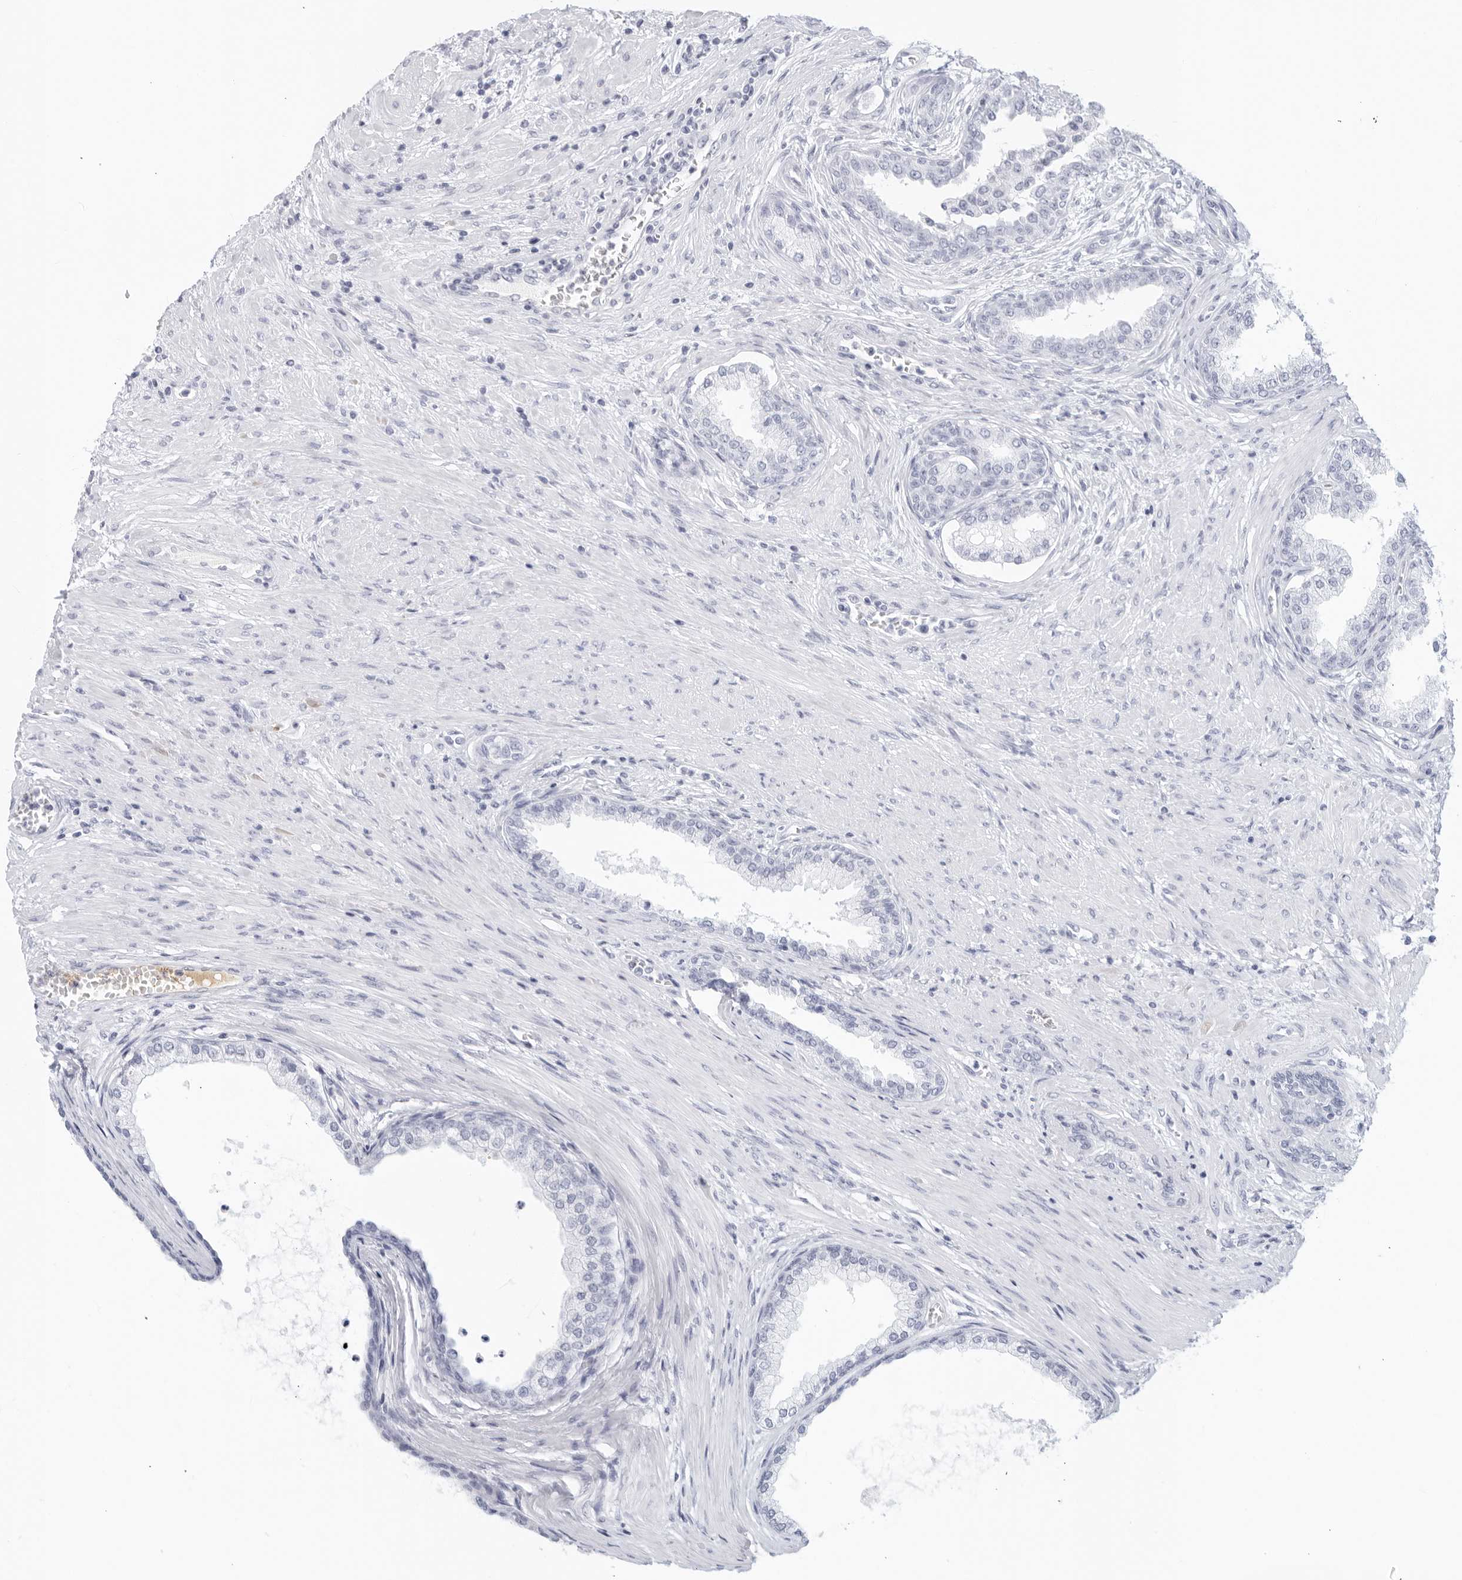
{"staining": {"intensity": "negative", "quantity": "none", "location": "none"}, "tissue": "prostate cancer", "cell_type": "Tumor cells", "image_type": "cancer", "snomed": [{"axis": "morphology", "description": "Normal tissue, NOS"}, {"axis": "morphology", "description": "Adenocarcinoma, Low grade"}, {"axis": "topography", "description": "Prostate"}, {"axis": "topography", "description": "Peripheral nerve tissue"}], "caption": "Immunohistochemistry histopathology image of neoplastic tissue: human prostate adenocarcinoma (low-grade) stained with DAB demonstrates no significant protein staining in tumor cells. The staining was performed using DAB to visualize the protein expression in brown, while the nuclei were stained in blue with hematoxylin (Magnification: 20x).", "gene": "FGG", "patient": {"sex": "male", "age": 71}}